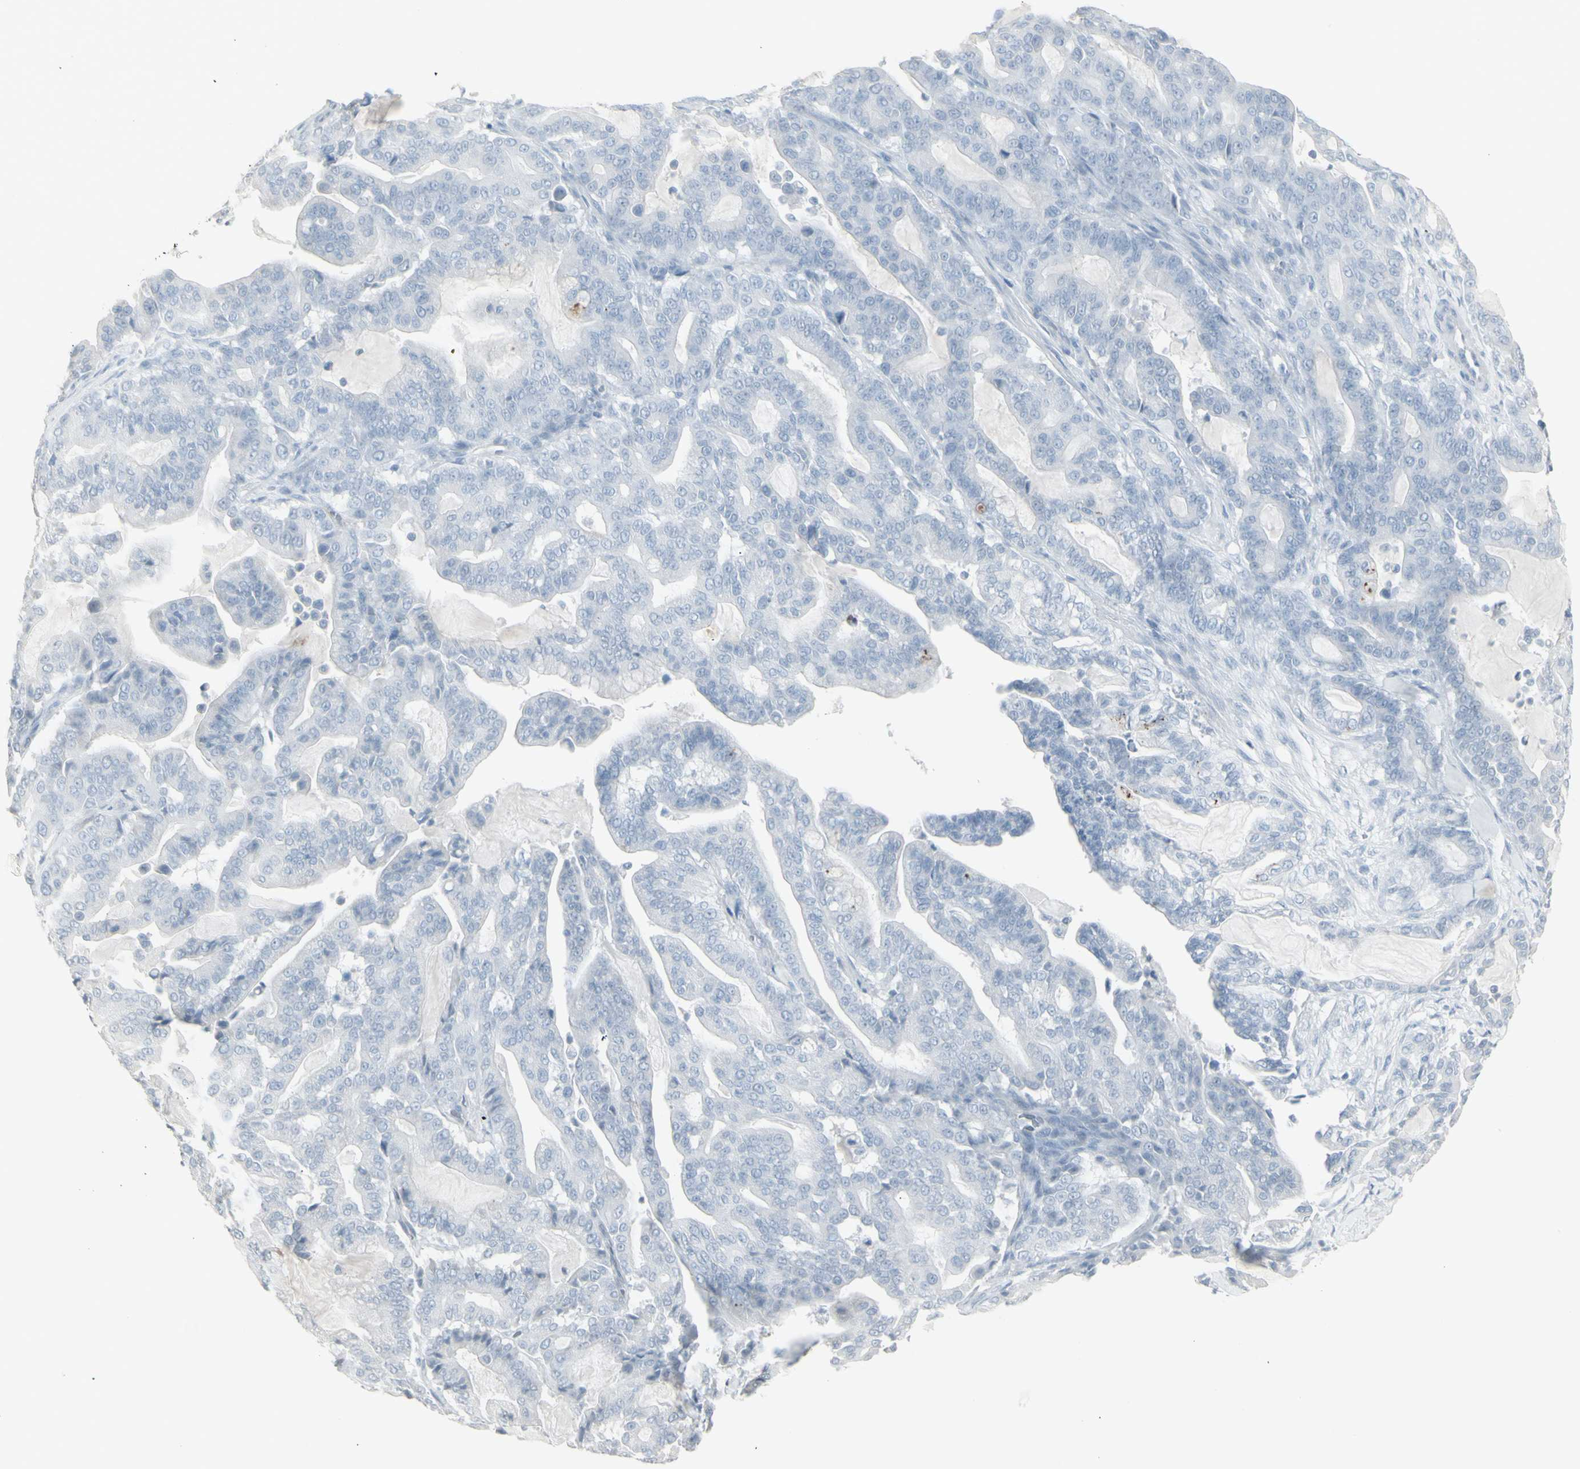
{"staining": {"intensity": "negative", "quantity": "none", "location": "none"}, "tissue": "pancreatic cancer", "cell_type": "Tumor cells", "image_type": "cancer", "snomed": [{"axis": "morphology", "description": "Adenocarcinoma, NOS"}, {"axis": "topography", "description": "Pancreas"}], "caption": "An immunohistochemistry micrograph of pancreatic adenocarcinoma is shown. There is no staining in tumor cells of pancreatic adenocarcinoma.", "gene": "YBX2", "patient": {"sex": "male", "age": 63}}